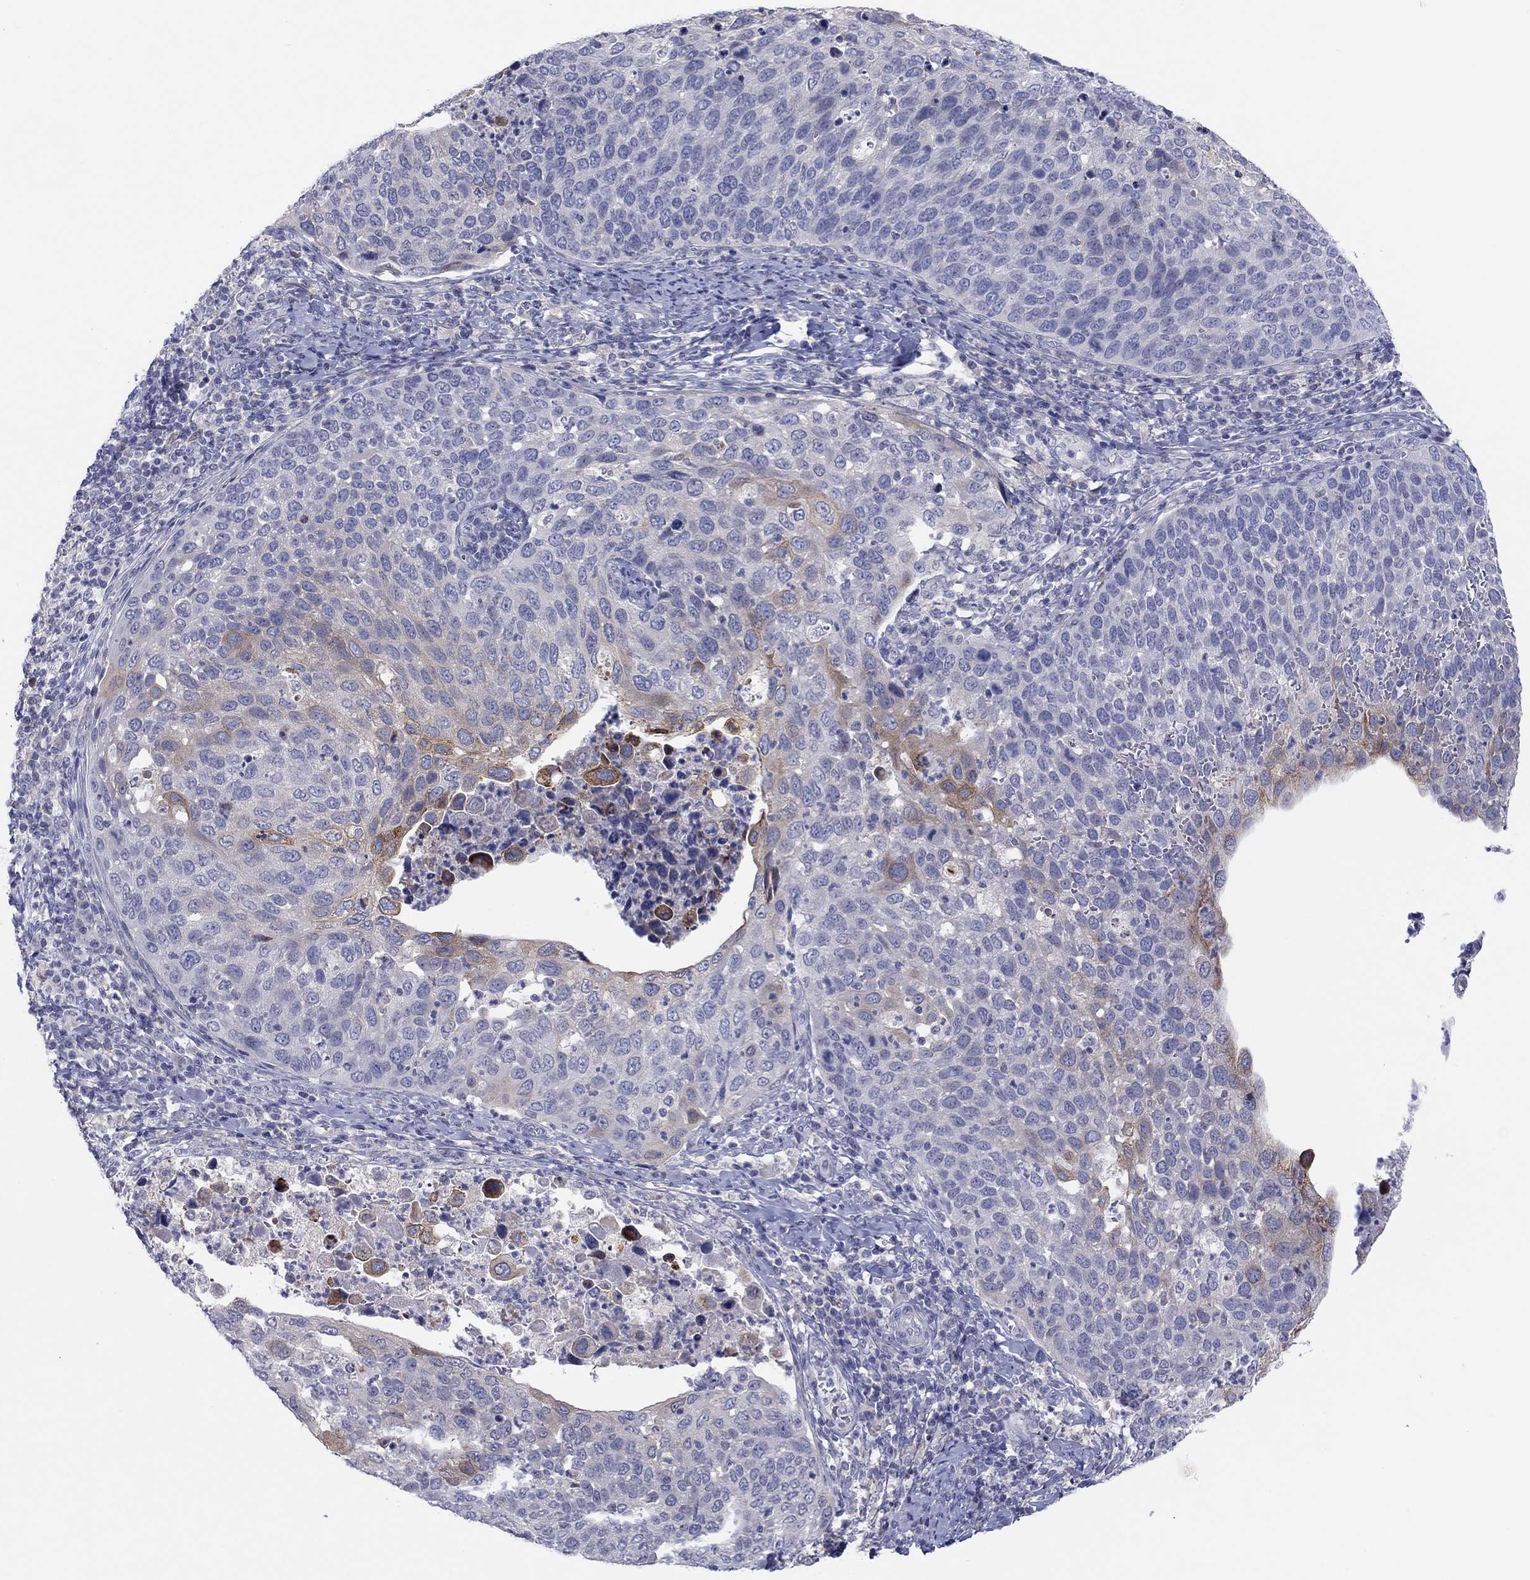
{"staining": {"intensity": "moderate", "quantity": "<25%", "location": "cytoplasmic/membranous"}, "tissue": "cervical cancer", "cell_type": "Tumor cells", "image_type": "cancer", "snomed": [{"axis": "morphology", "description": "Squamous cell carcinoma, NOS"}, {"axis": "topography", "description": "Cervix"}], "caption": "Immunohistochemical staining of human squamous cell carcinoma (cervical) displays moderate cytoplasmic/membranous protein staining in about <25% of tumor cells.", "gene": "CYP2B6", "patient": {"sex": "female", "age": 54}}